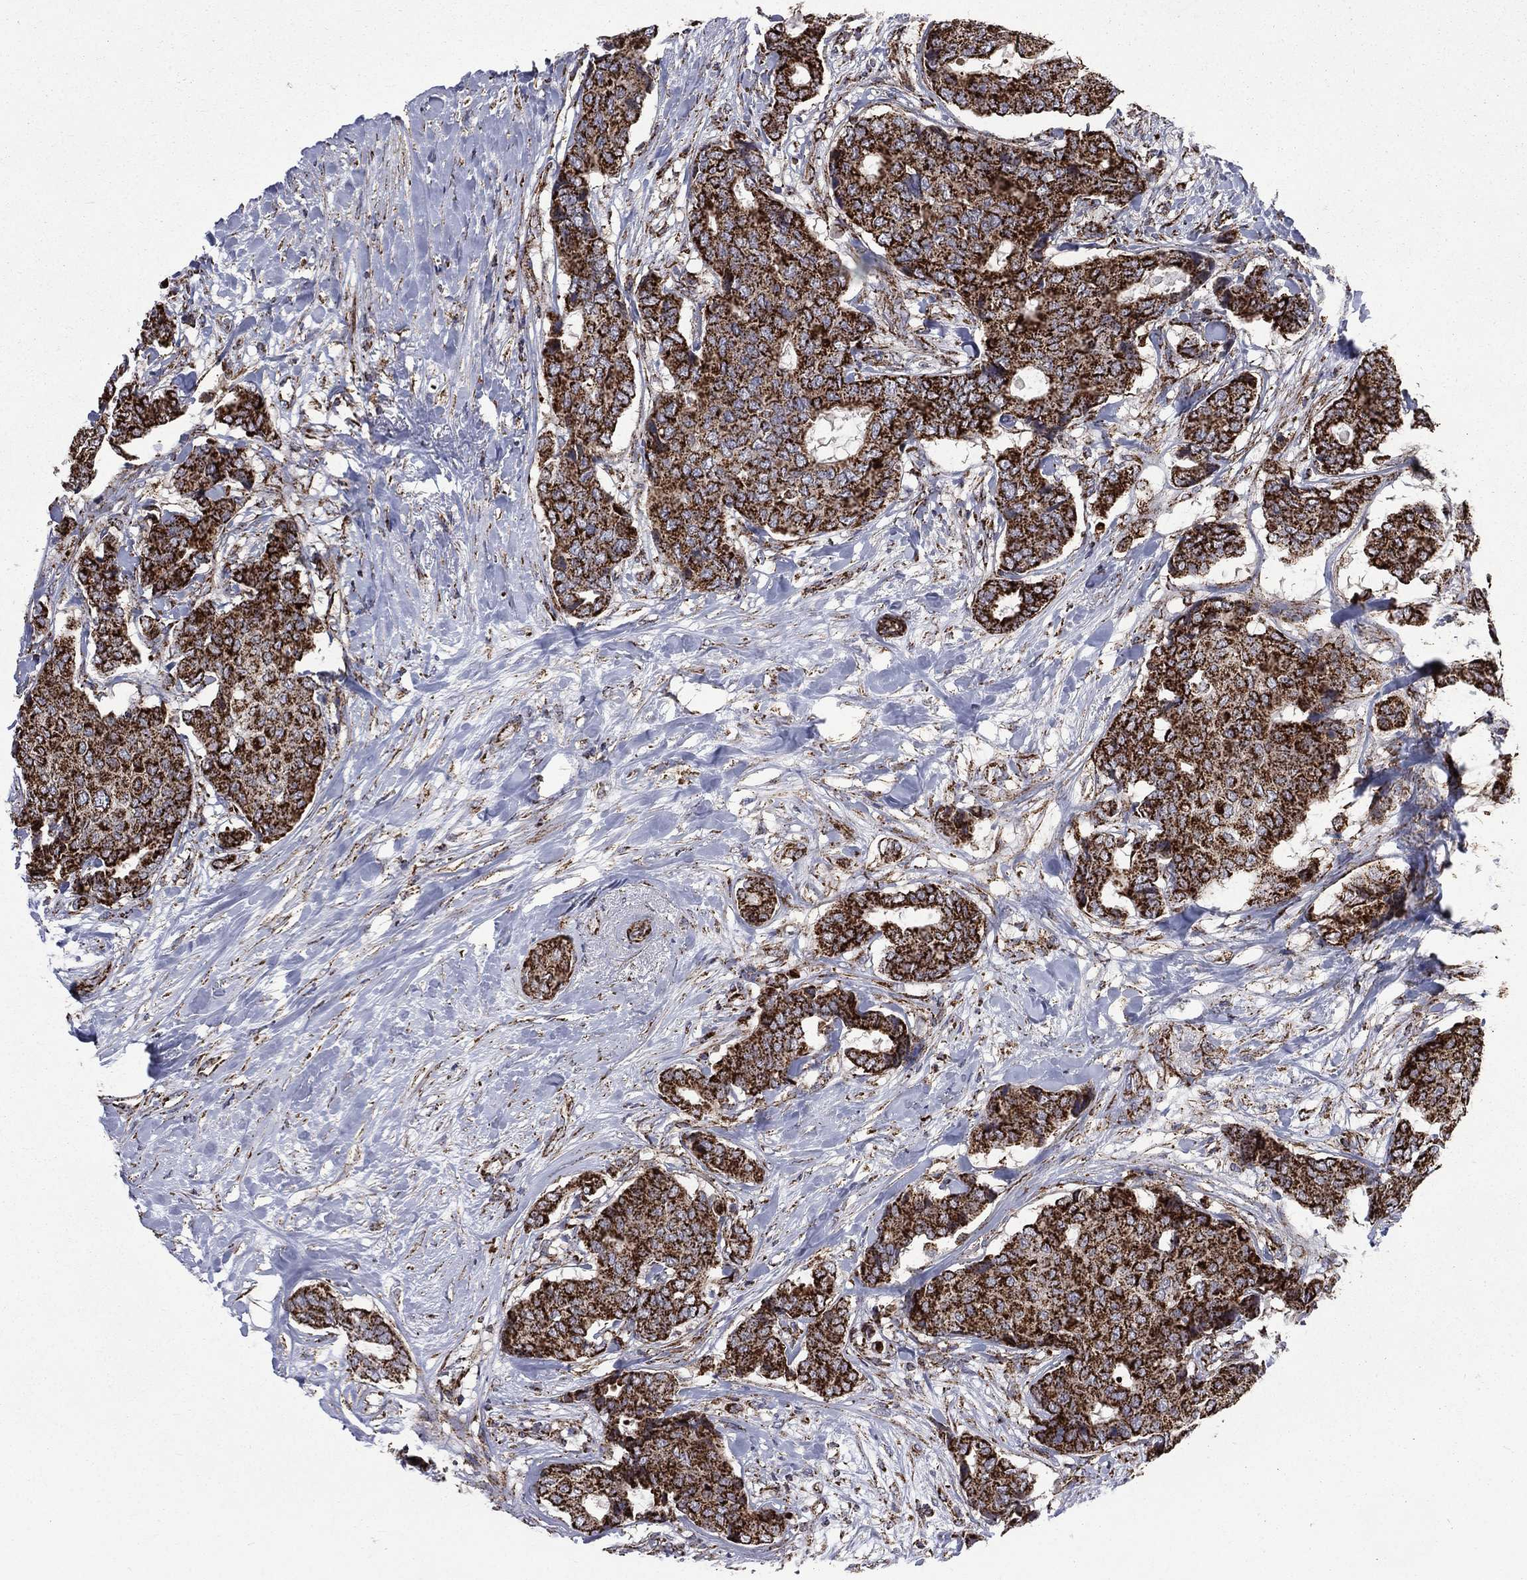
{"staining": {"intensity": "strong", "quantity": ">75%", "location": "cytoplasmic/membranous"}, "tissue": "breast cancer", "cell_type": "Tumor cells", "image_type": "cancer", "snomed": [{"axis": "morphology", "description": "Duct carcinoma"}, {"axis": "topography", "description": "Breast"}], "caption": "The image reveals a brown stain indicating the presence of a protein in the cytoplasmic/membranous of tumor cells in breast infiltrating ductal carcinoma. Nuclei are stained in blue.", "gene": "GOT2", "patient": {"sex": "female", "age": 75}}